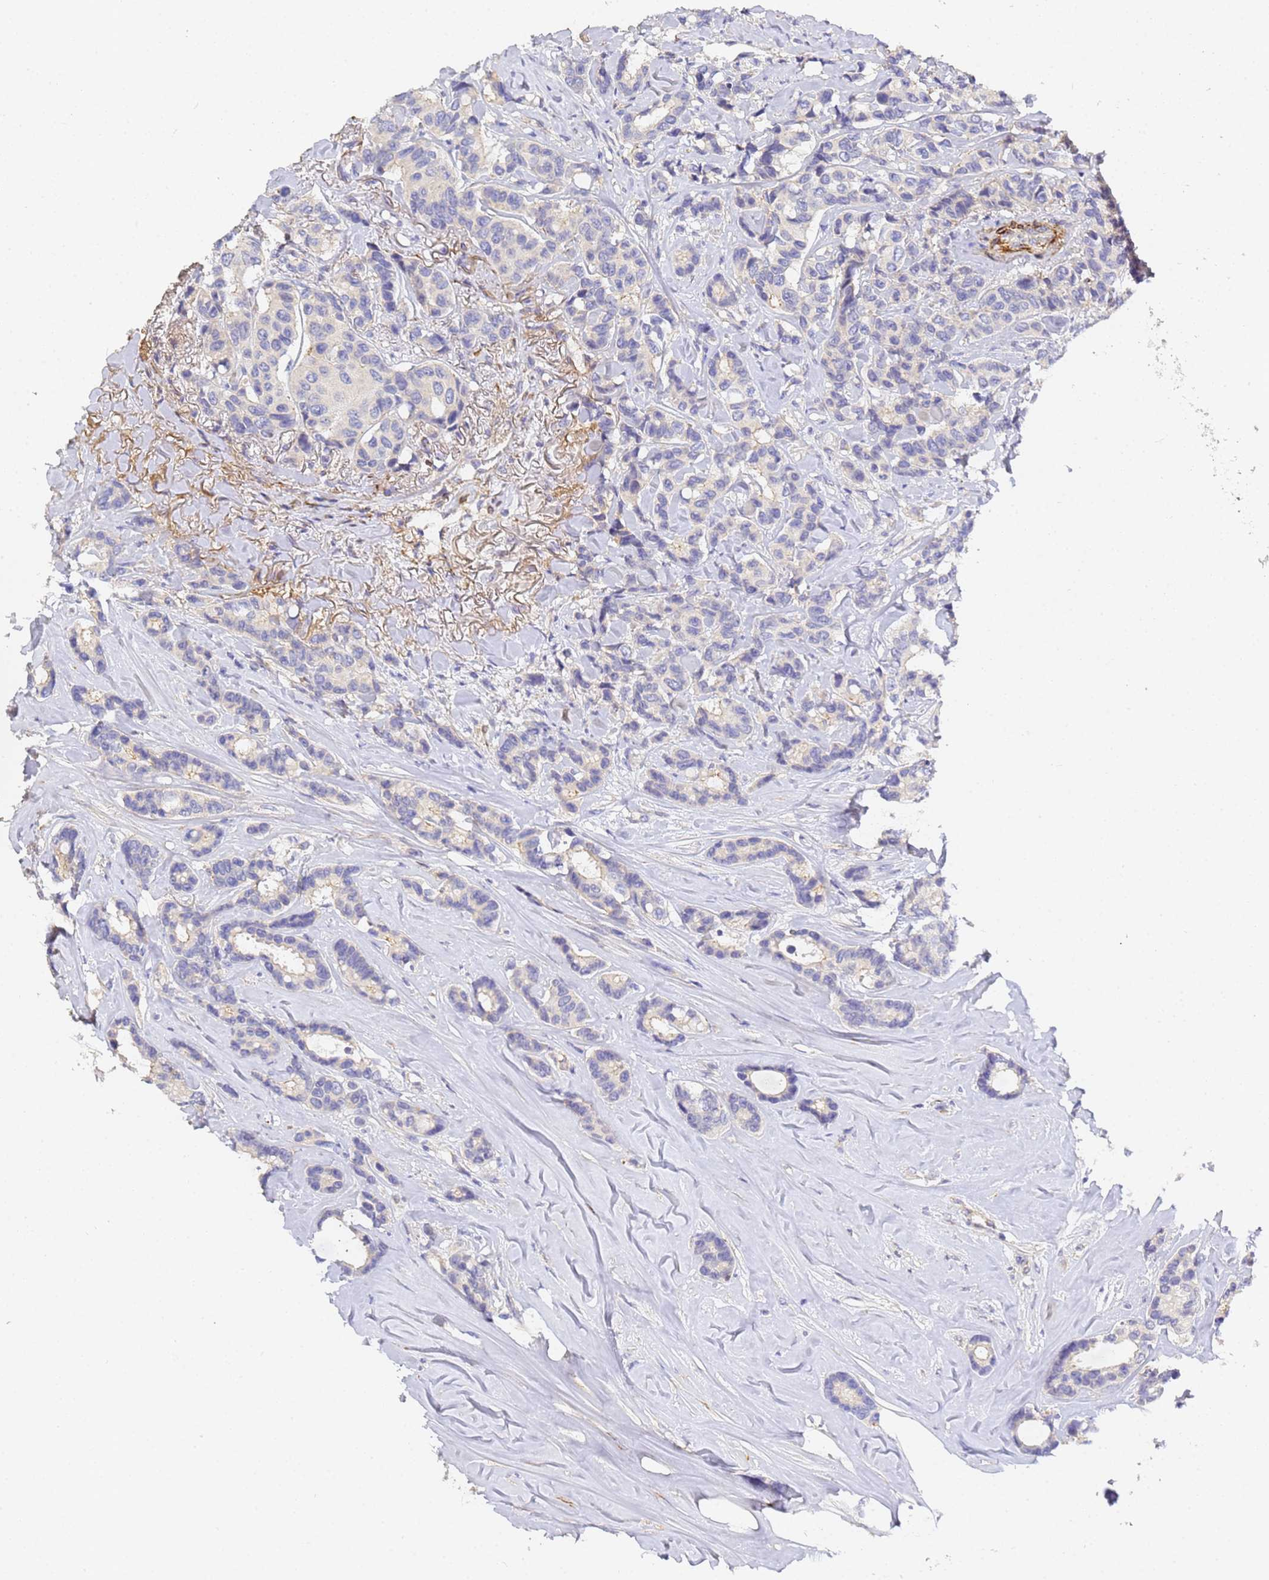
{"staining": {"intensity": "negative", "quantity": "none", "location": "none"}, "tissue": "breast cancer", "cell_type": "Tumor cells", "image_type": "cancer", "snomed": [{"axis": "morphology", "description": "Duct carcinoma"}, {"axis": "topography", "description": "Breast"}], "caption": "High magnification brightfield microscopy of breast intraductal carcinoma stained with DAB (brown) and counterstained with hematoxylin (blue): tumor cells show no significant staining.", "gene": "CFH", "patient": {"sex": "female", "age": 87}}